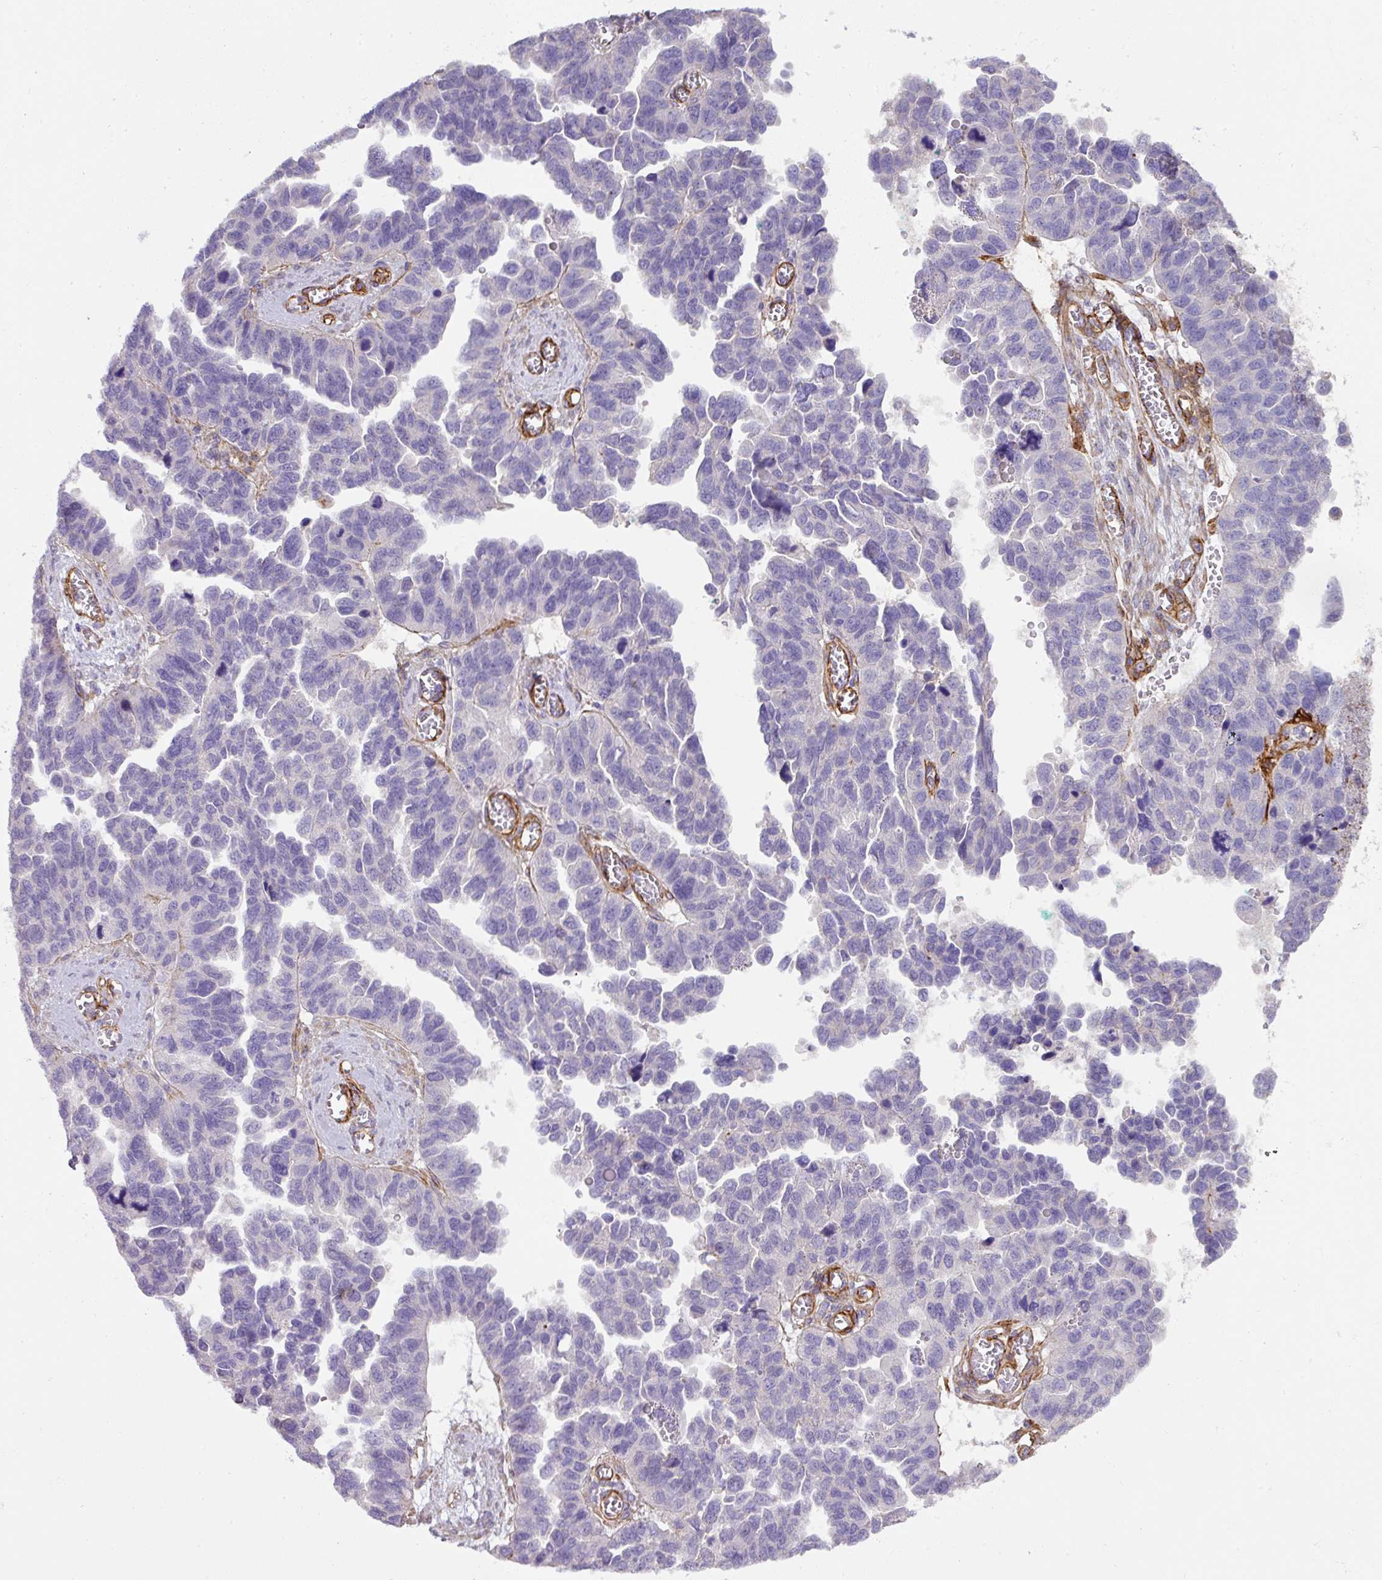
{"staining": {"intensity": "negative", "quantity": "none", "location": "none"}, "tissue": "ovarian cancer", "cell_type": "Tumor cells", "image_type": "cancer", "snomed": [{"axis": "morphology", "description": "Cystadenocarcinoma, serous, NOS"}, {"axis": "topography", "description": "Ovary"}], "caption": "Immunohistochemical staining of human ovarian cancer exhibits no significant expression in tumor cells.", "gene": "SLC25A17", "patient": {"sex": "female", "age": 64}}